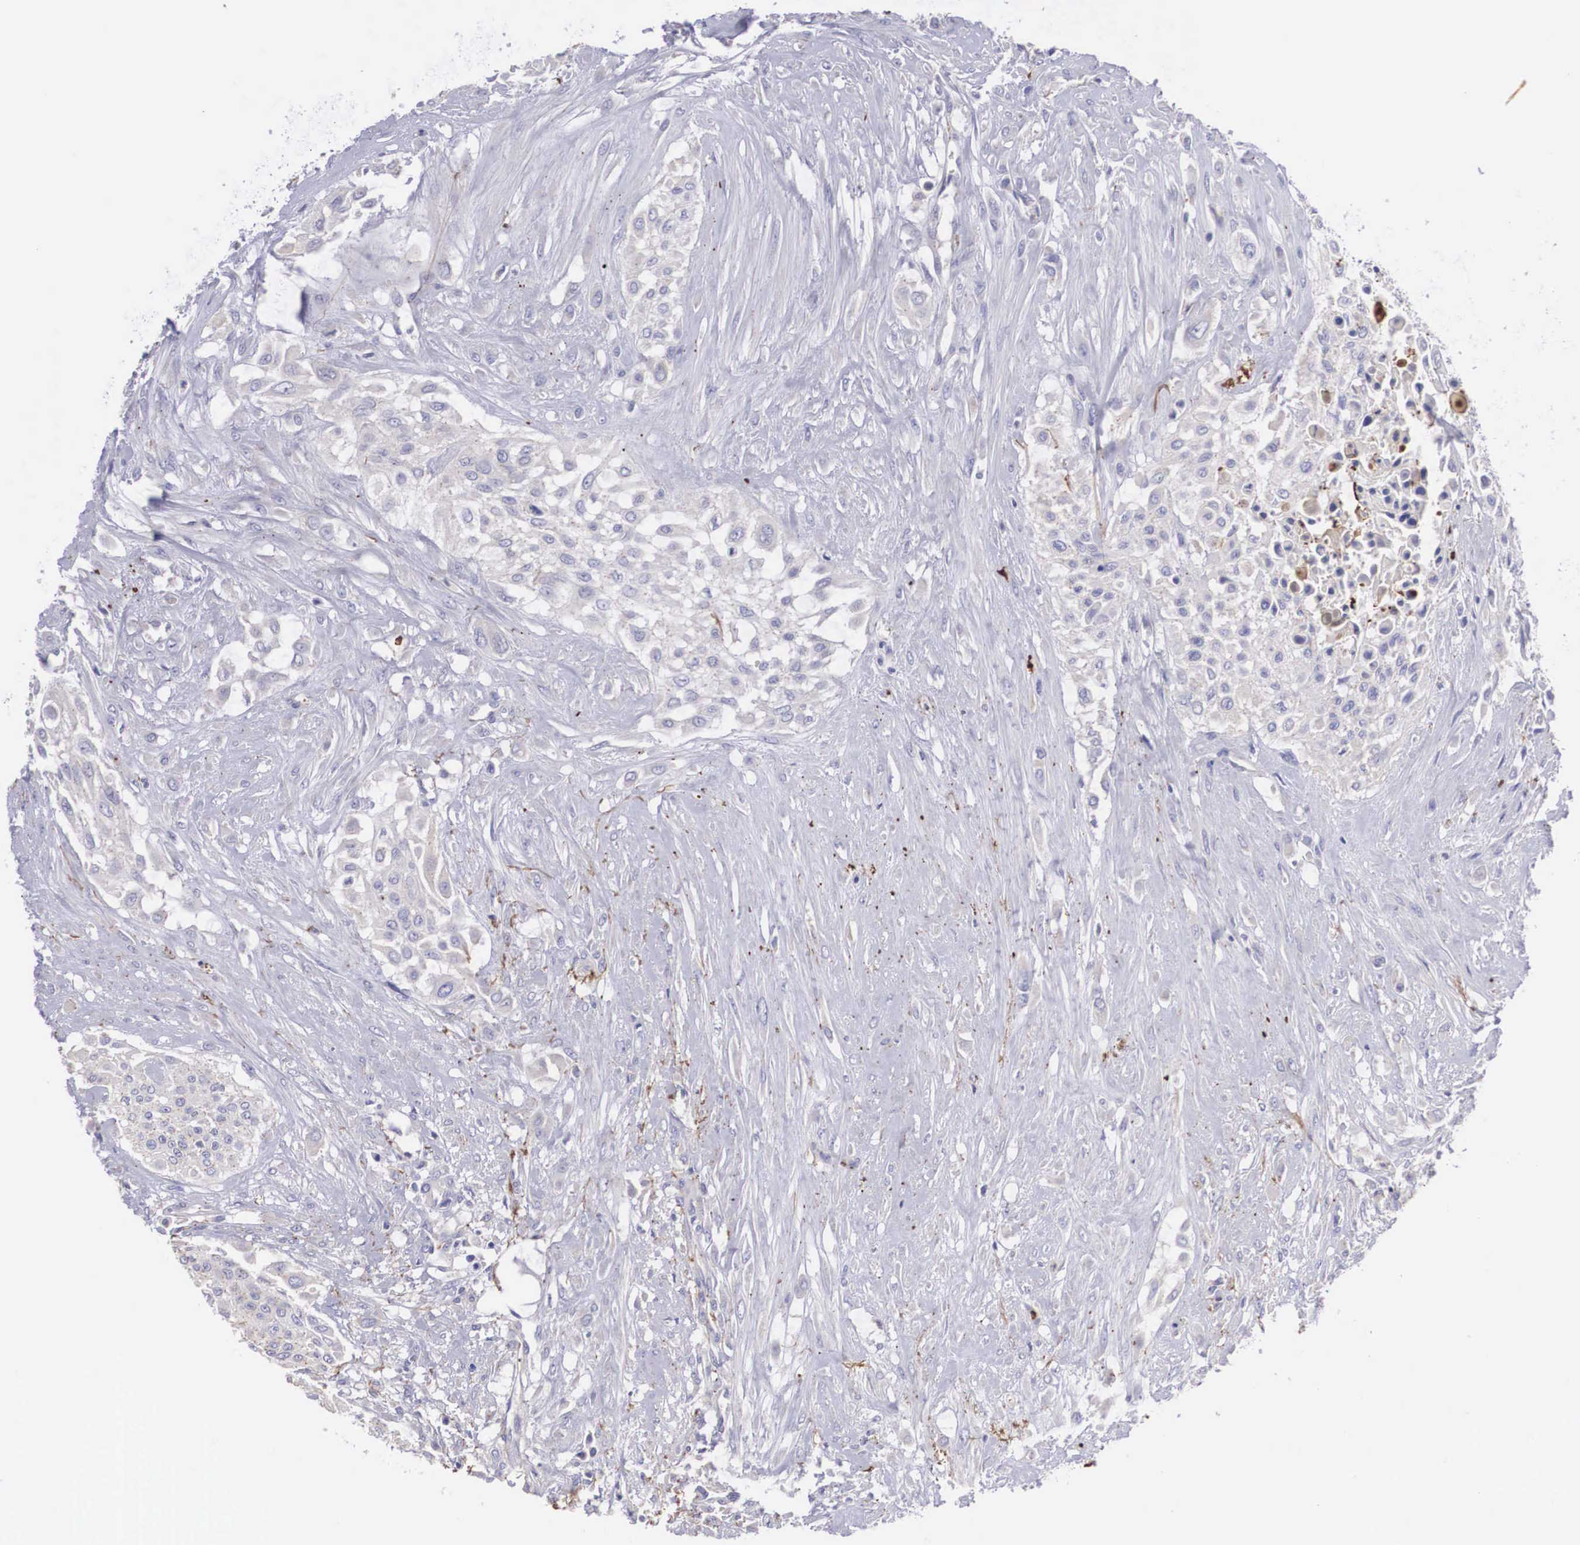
{"staining": {"intensity": "weak", "quantity": "<25%", "location": "cytoplasmic/membranous"}, "tissue": "urothelial cancer", "cell_type": "Tumor cells", "image_type": "cancer", "snomed": [{"axis": "morphology", "description": "Urothelial carcinoma, High grade"}, {"axis": "topography", "description": "Urinary bladder"}], "caption": "DAB (3,3'-diaminobenzidine) immunohistochemical staining of urothelial carcinoma (high-grade) displays no significant expression in tumor cells. The staining is performed using DAB brown chromogen with nuclei counter-stained in using hematoxylin.", "gene": "CLU", "patient": {"sex": "male", "age": 57}}